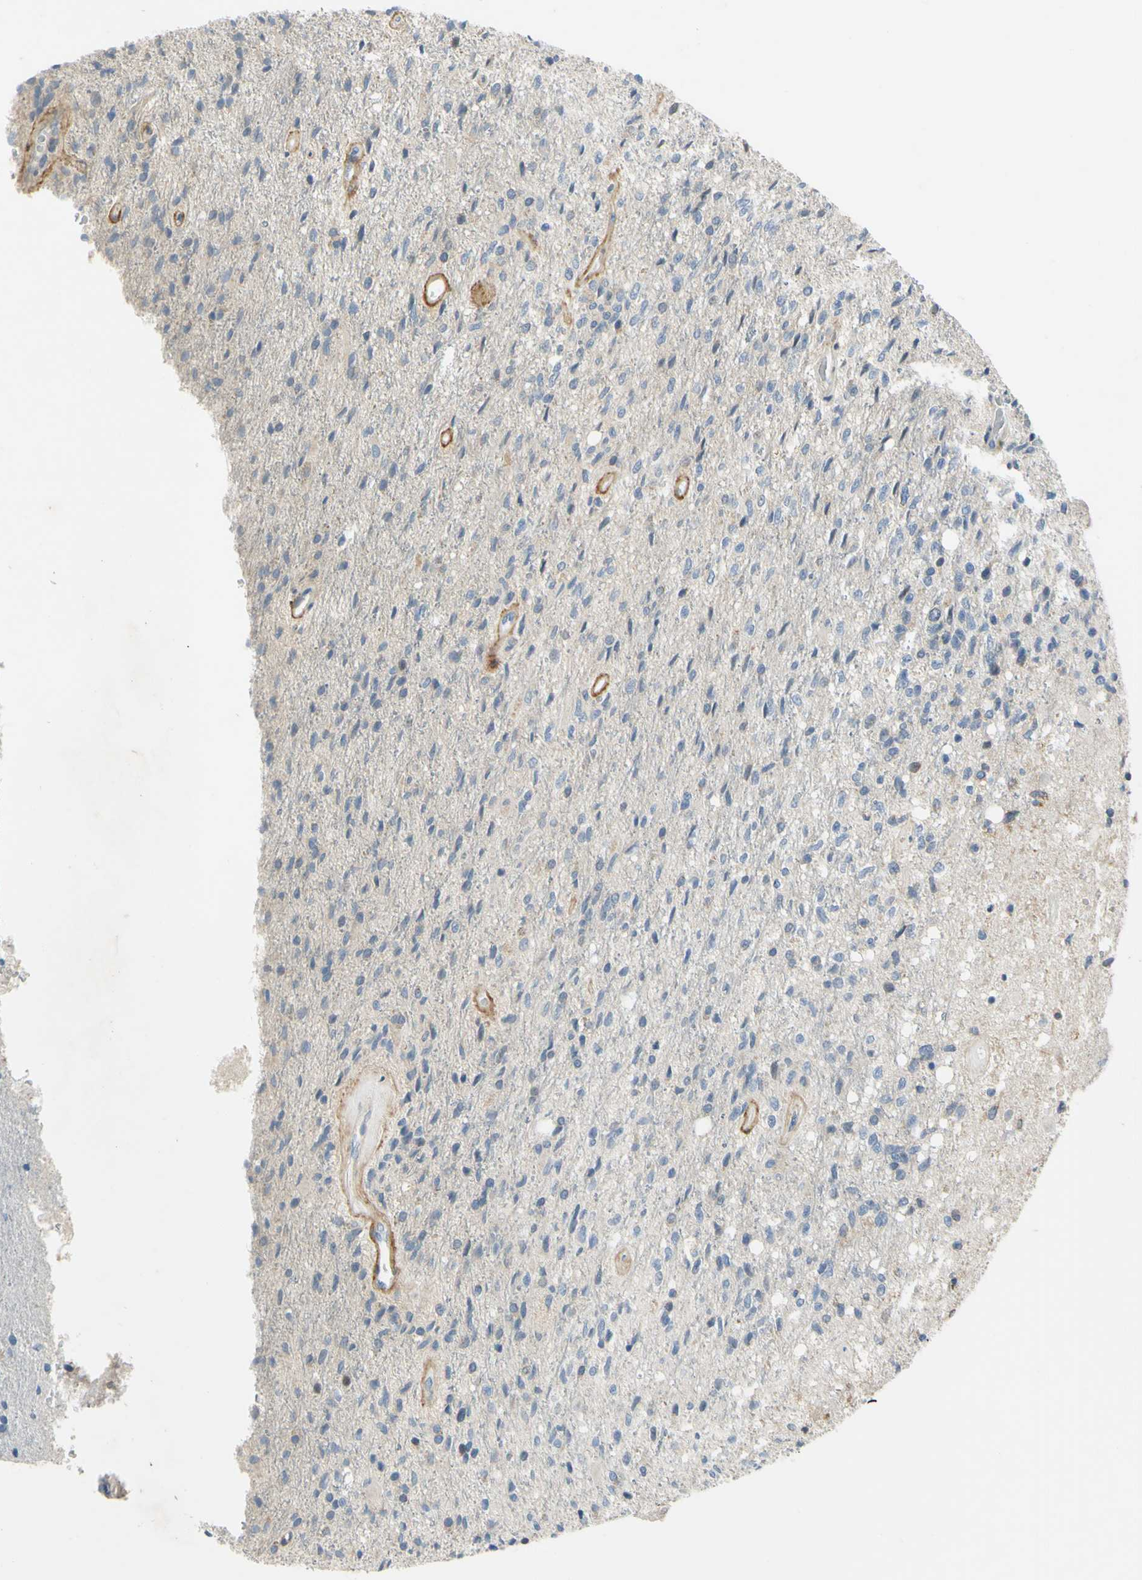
{"staining": {"intensity": "negative", "quantity": "none", "location": "none"}, "tissue": "glioma", "cell_type": "Tumor cells", "image_type": "cancer", "snomed": [{"axis": "morphology", "description": "Normal tissue, NOS"}, {"axis": "morphology", "description": "Glioma, malignant, High grade"}, {"axis": "topography", "description": "Cerebral cortex"}], "caption": "Micrograph shows no protein positivity in tumor cells of glioma tissue. (Immunohistochemistry (ihc), brightfield microscopy, high magnification).", "gene": "CCNB2", "patient": {"sex": "male", "age": 77}}